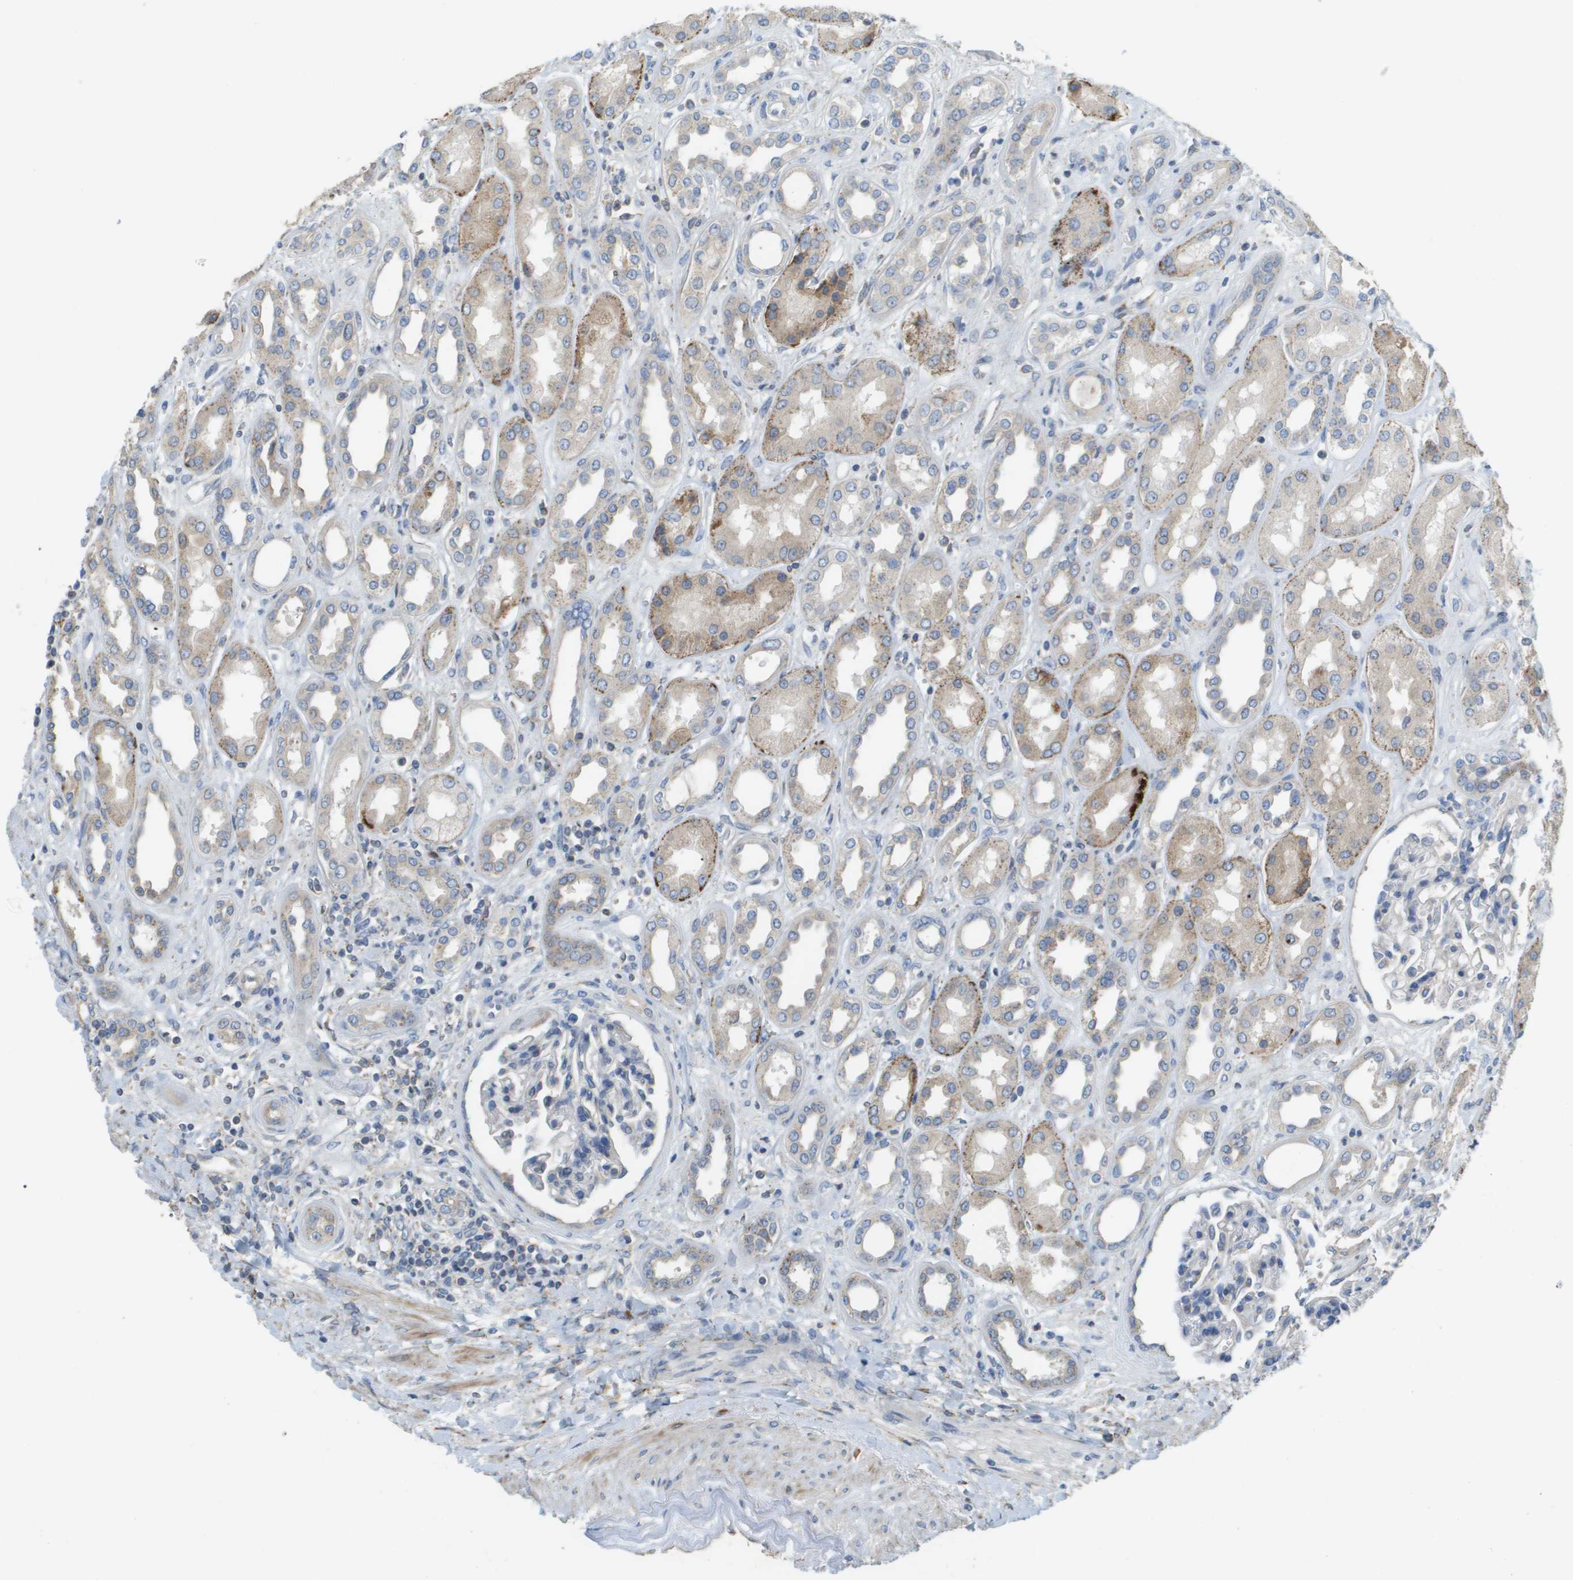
{"staining": {"intensity": "negative", "quantity": "none", "location": "none"}, "tissue": "kidney", "cell_type": "Cells in glomeruli", "image_type": "normal", "snomed": [{"axis": "morphology", "description": "Normal tissue, NOS"}, {"axis": "topography", "description": "Kidney"}], "caption": "The image exhibits no staining of cells in glomeruli in unremarkable kidney.", "gene": "CASP10", "patient": {"sex": "male", "age": 59}}